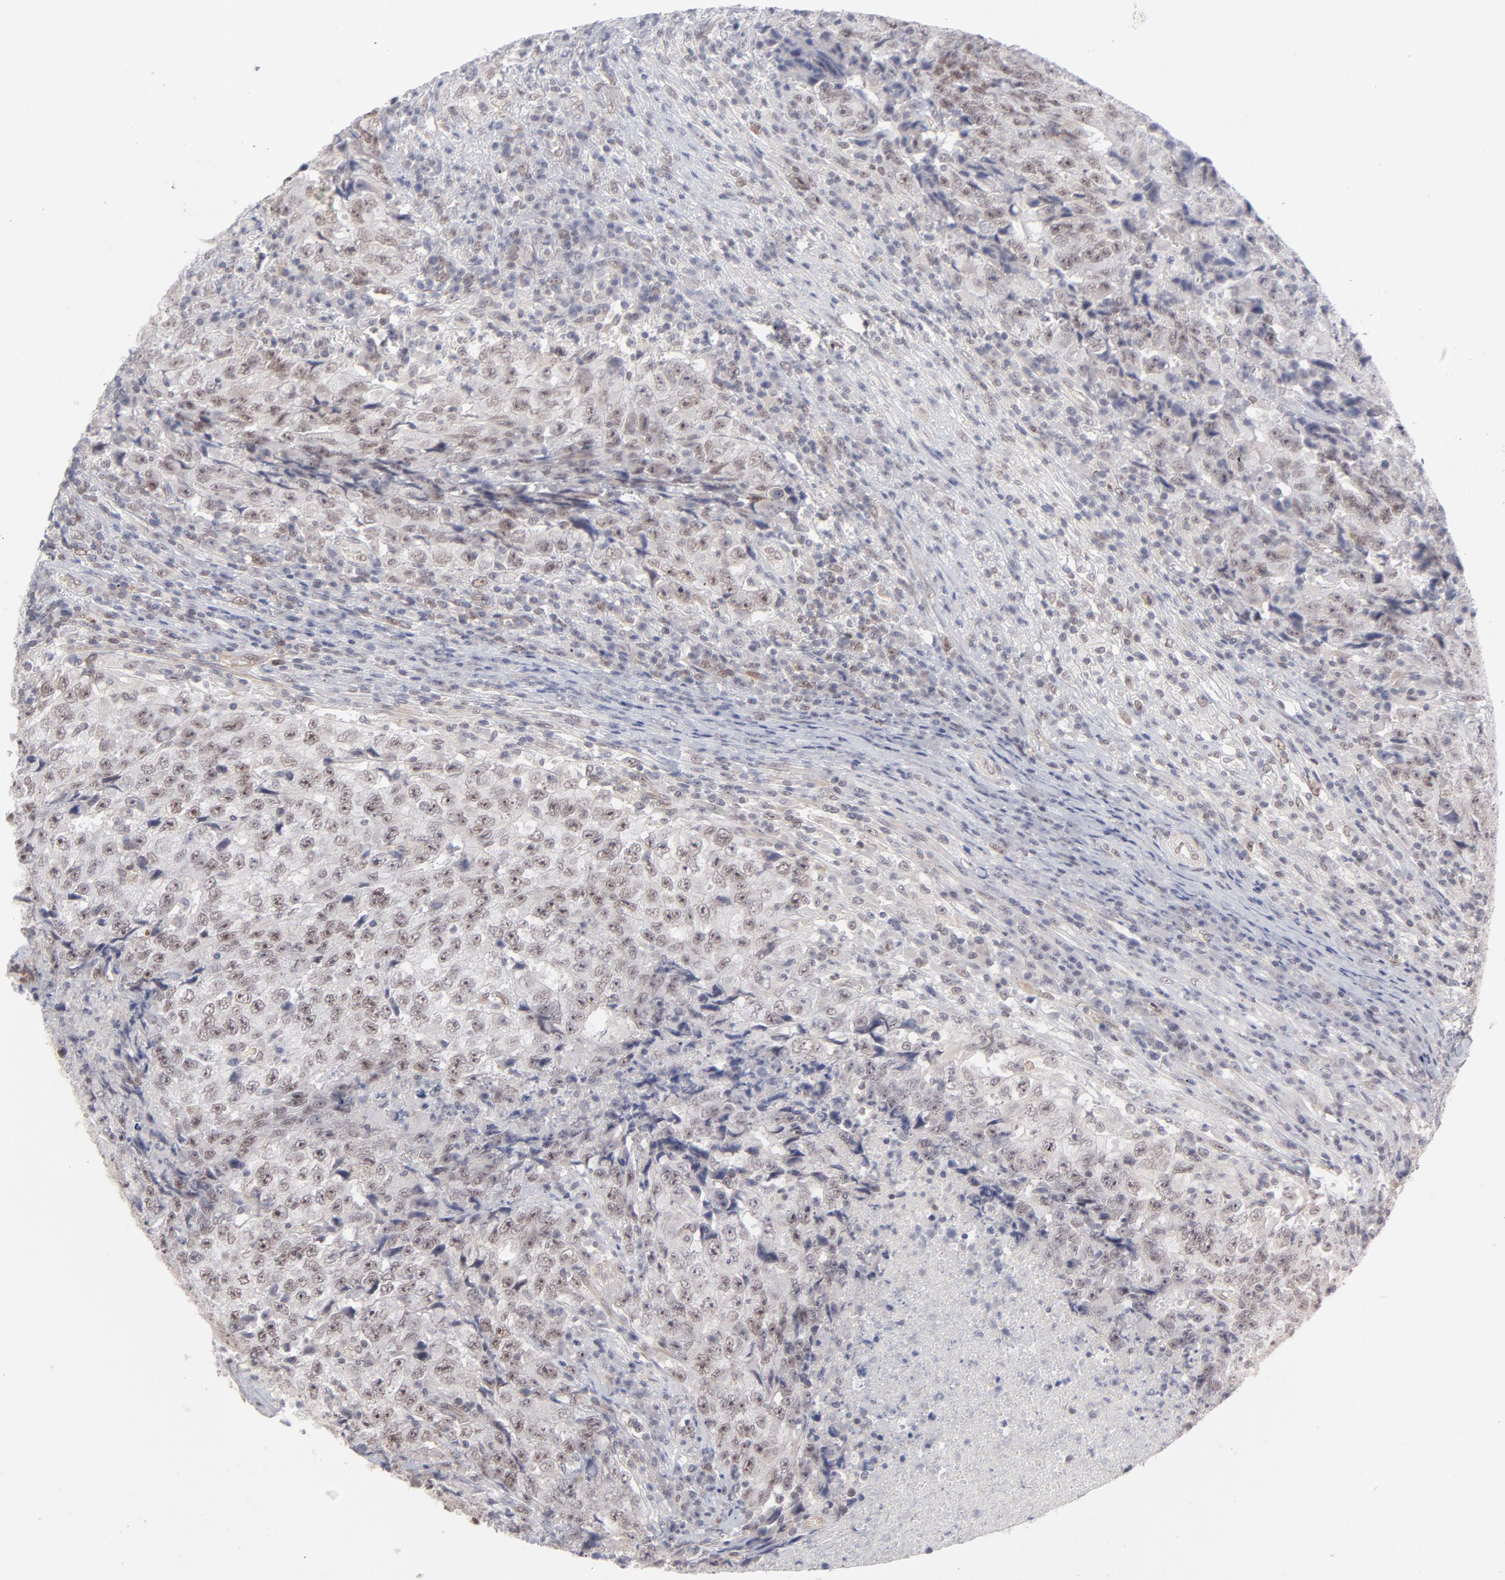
{"staining": {"intensity": "moderate", "quantity": ">75%", "location": "cytoplasmic/membranous,nuclear"}, "tissue": "testis cancer", "cell_type": "Tumor cells", "image_type": "cancer", "snomed": [{"axis": "morphology", "description": "Necrosis, NOS"}, {"axis": "morphology", "description": "Carcinoma, Embryonal, NOS"}, {"axis": "topography", "description": "Testis"}], "caption": "This photomicrograph shows IHC staining of testis embryonal carcinoma, with medium moderate cytoplasmic/membranous and nuclear staining in approximately >75% of tumor cells.", "gene": "NBN", "patient": {"sex": "male", "age": 19}}